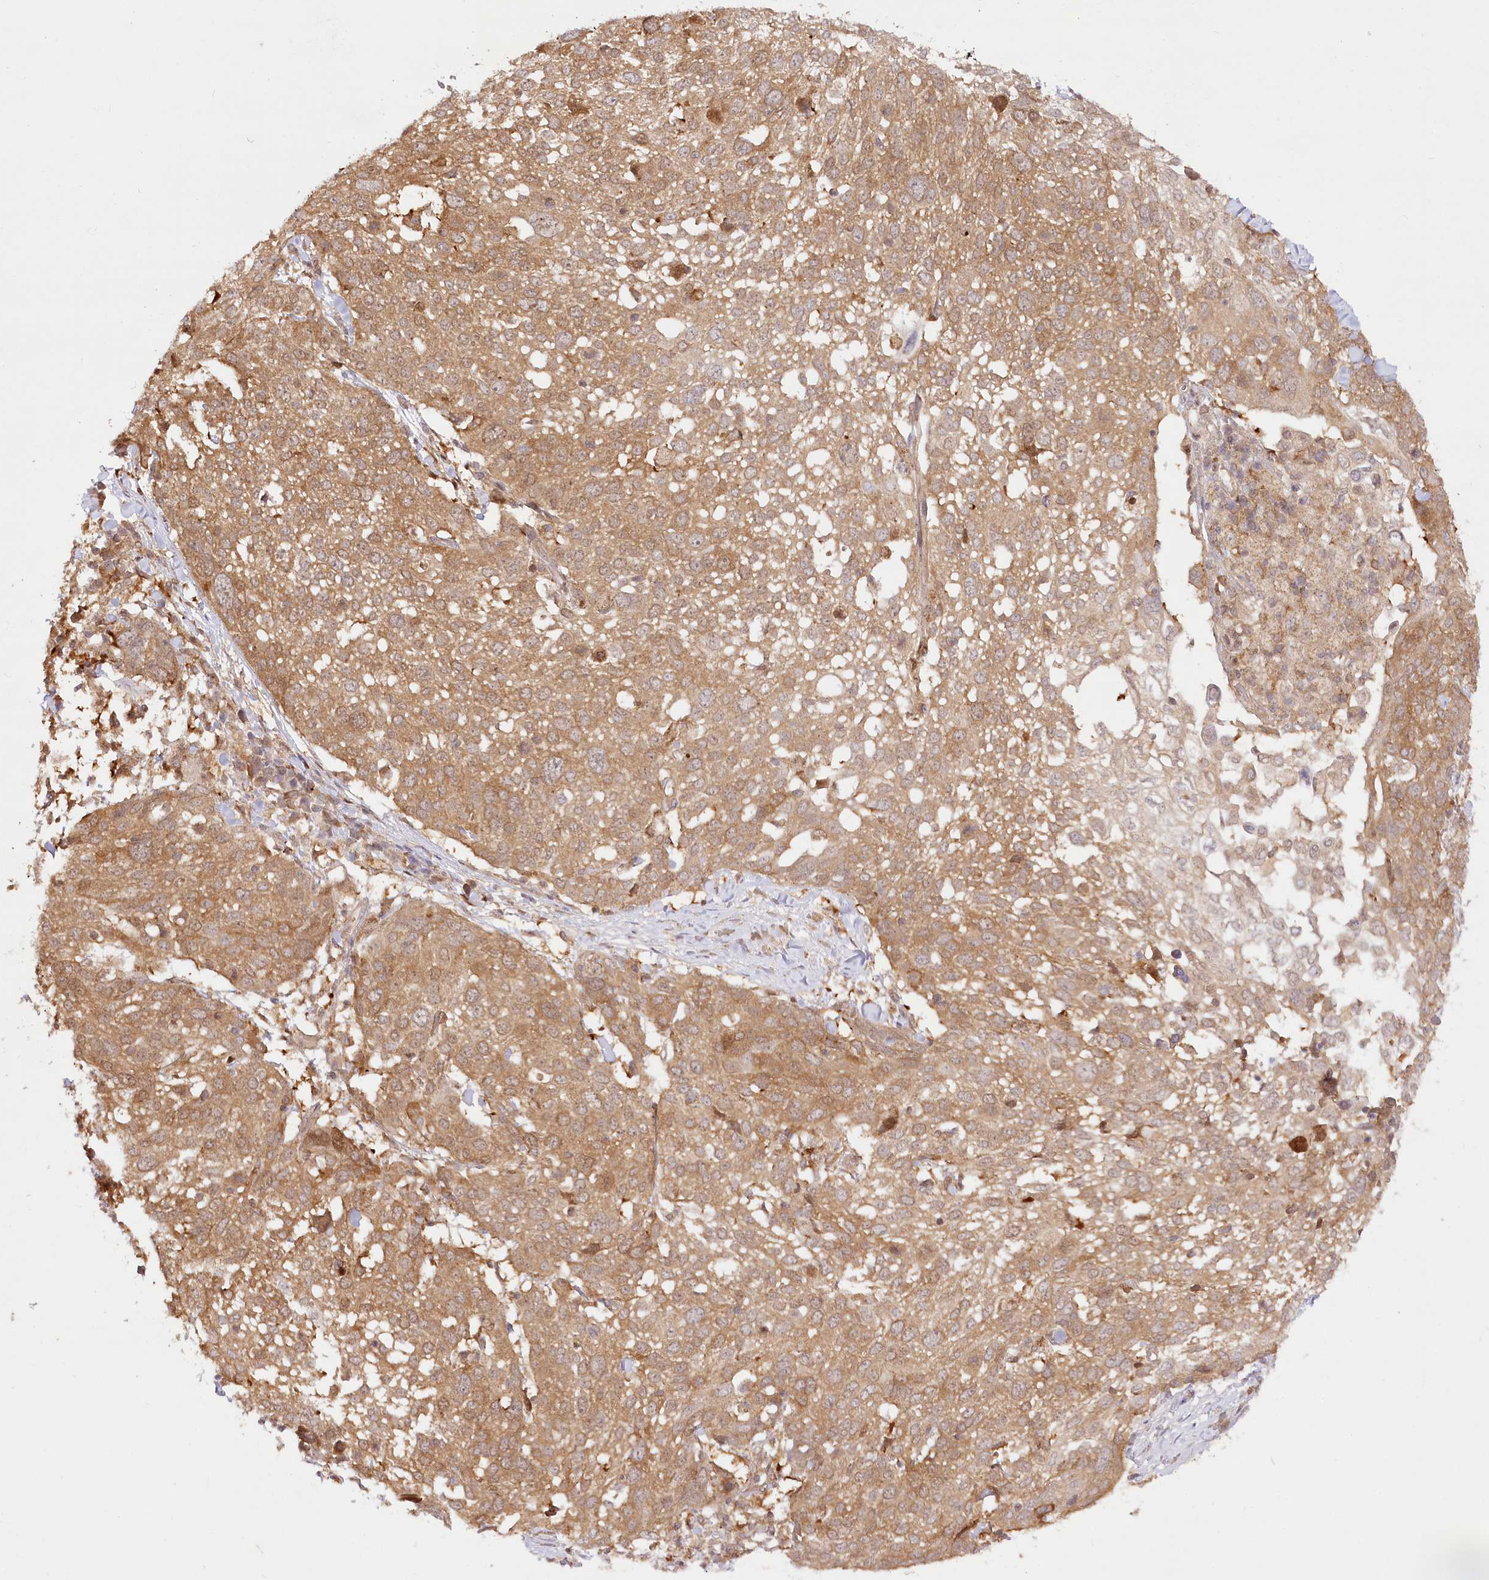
{"staining": {"intensity": "moderate", "quantity": ">75%", "location": "cytoplasmic/membranous"}, "tissue": "lung cancer", "cell_type": "Tumor cells", "image_type": "cancer", "snomed": [{"axis": "morphology", "description": "Squamous cell carcinoma, NOS"}, {"axis": "topography", "description": "Lung"}], "caption": "Immunohistochemical staining of lung cancer (squamous cell carcinoma) shows medium levels of moderate cytoplasmic/membranous protein expression in about >75% of tumor cells.", "gene": "INPP4B", "patient": {"sex": "male", "age": 65}}